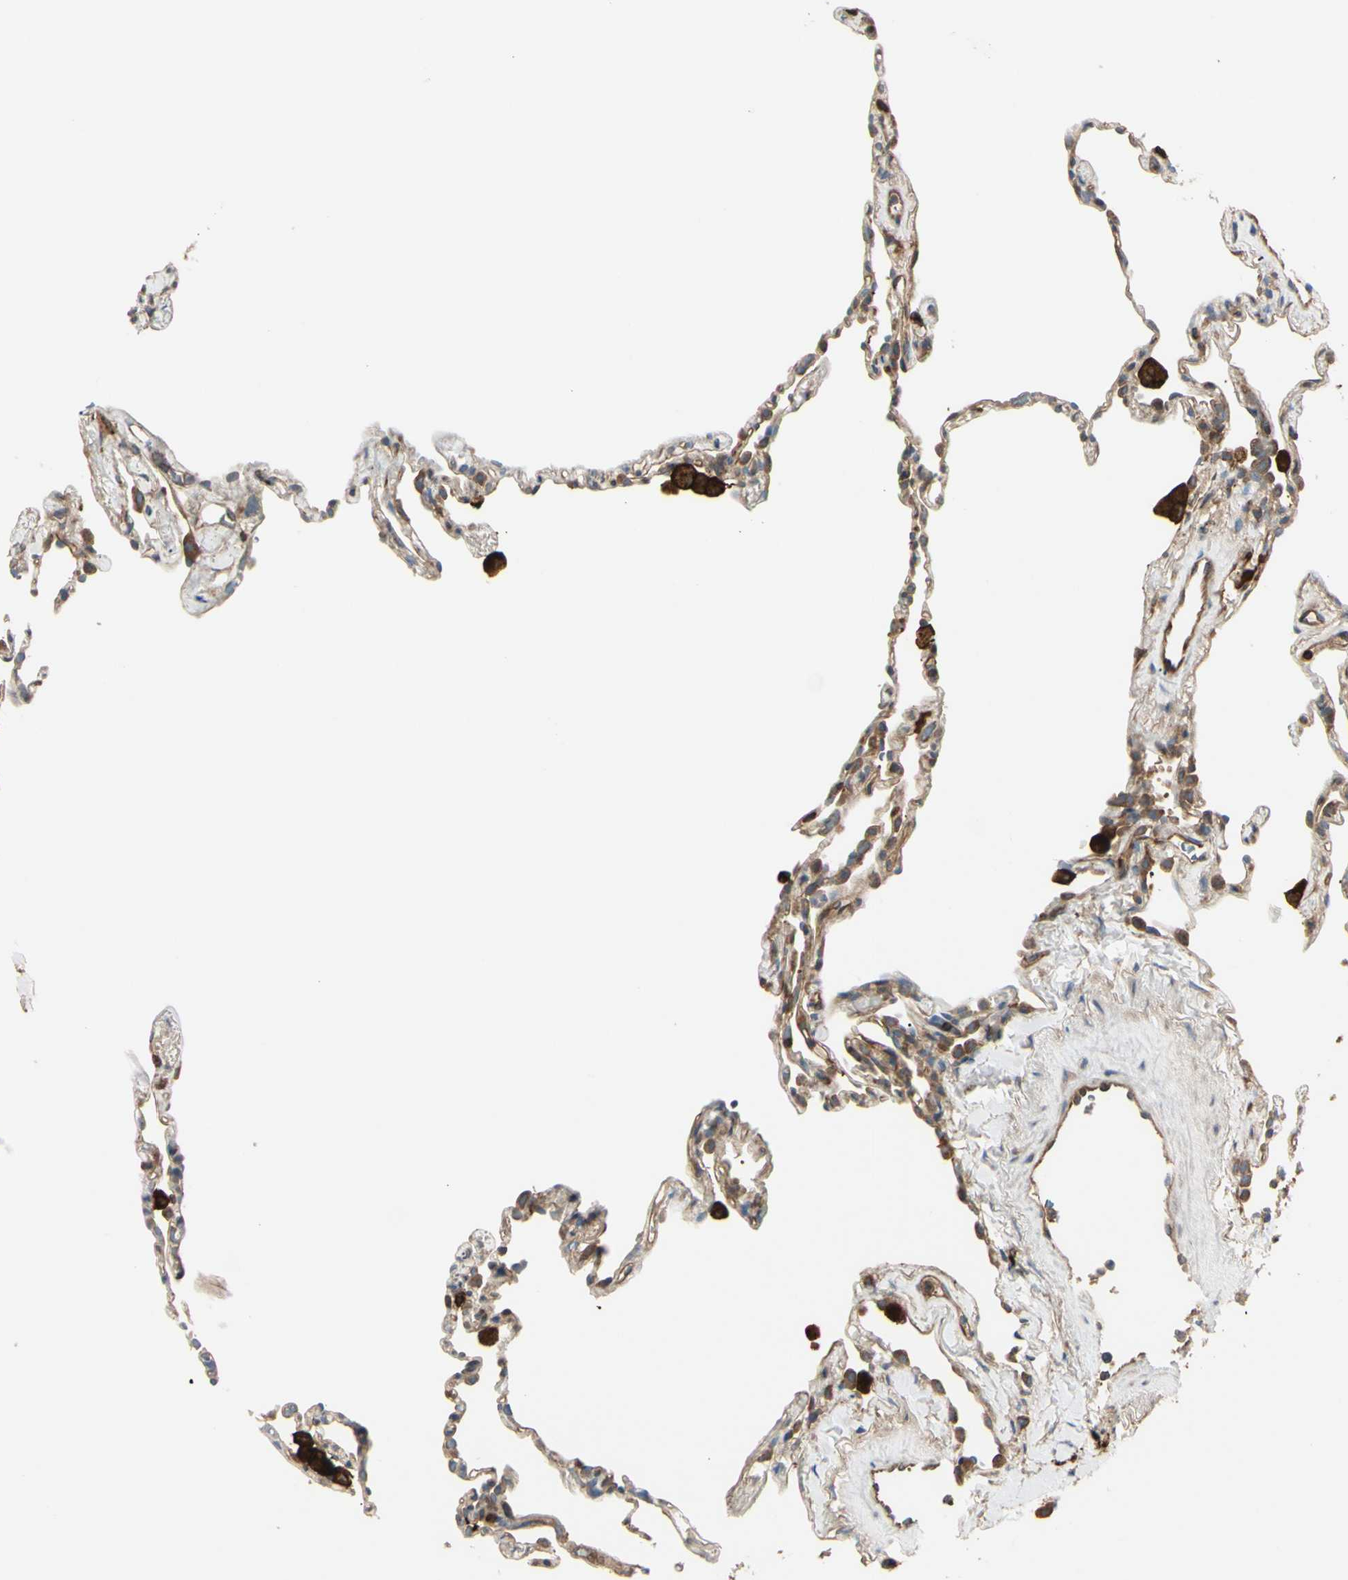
{"staining": {"intensity": "weak", "quantity": "25%-75%", "location": "cytoplasmic/membranous"}, "tissue": "lung", "cell_type": "Alveolar cells", "image_type": "normal", "snomed": [{"axis": "morphology", "description": "Normal tissue, NOS"}, {"axis": "topography", "description": "Lung"}], "caption": "This image demonstrates IHC staining of unremarkable human lung, with low weak cytoplasmic/membranous expression in about 25%-75% of alveolar cells.", "gene": "PTPN12", "patient": {"sex": "male", "age": 59}}